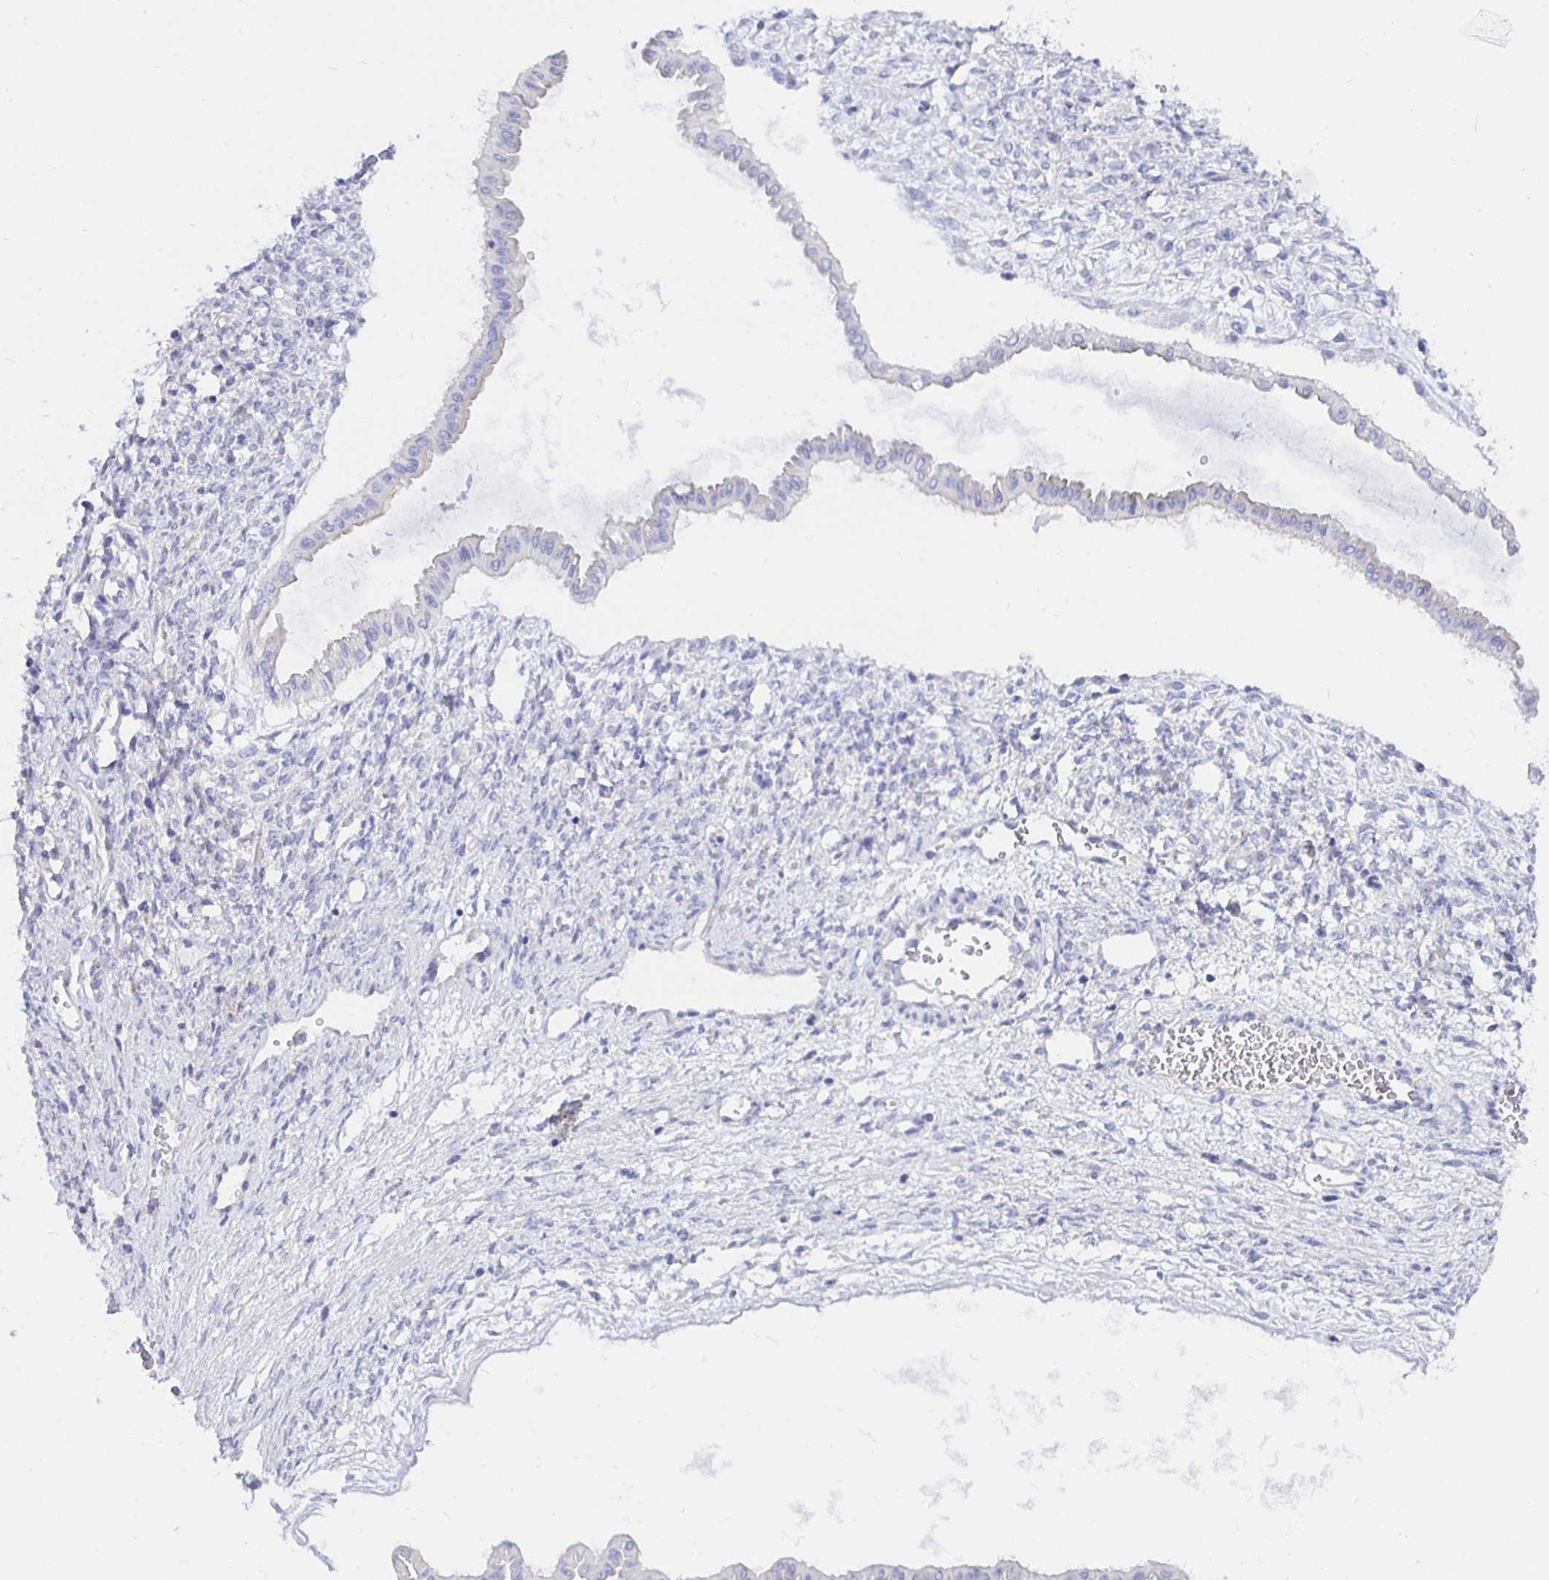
{"staining": {"intensity": "negative", "quantity": "none", "location": "none"}, "tissue": "ovarian cancer", "cell_type": "Tumor cells", "image_type": "cancer", "snomed": [{"axis": "morphology", "description": "Cystadenocarcinoma, mucinous, NOS"}, {"axis": "topography", "description": "Ovary"}], "caption": "Ovarian cancer (mucinous cystadenocarcinoma) stained for a protein using IHC shows no positivity tumor cells.", "gene": "UMOD", "patient": {"sex": "female", "age": 73}}